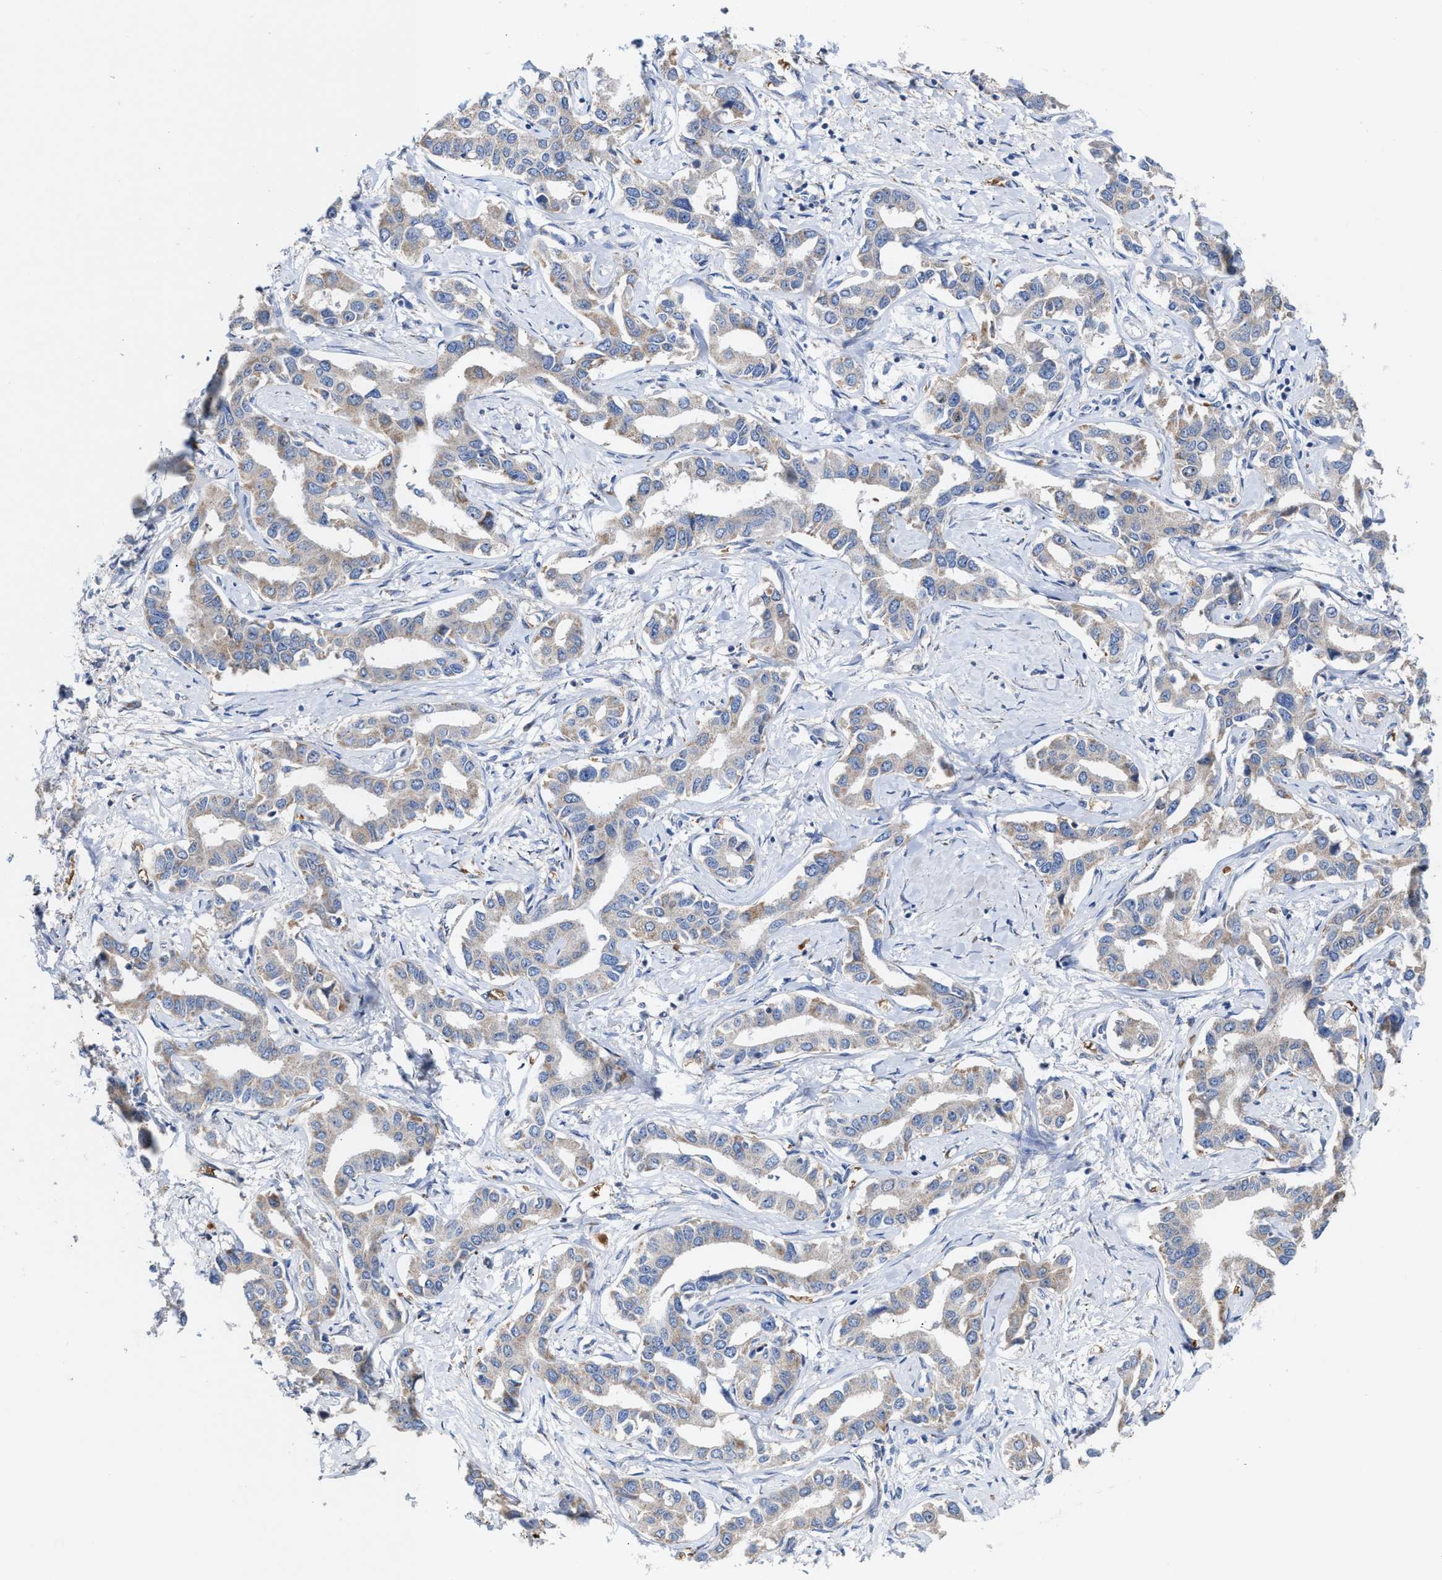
{"staining": {"intensity": "moderate", "quantity": "<25%", "location": "cytoplasmic/membranous"}, "tissue": "liver cancer", "cell_type": "Tumor cells", "image_type": "cancer", "snomed": [{"axis": "morphology", "description": "Cholangiocarcinoma"}, {"axis": "topography", "description": "Liver"}], "caption": "Moderate cytoplasmic/membranous positivity is identified in about <25% of tumor cells in liver cancer (cholangiocarcinoma).", "gene": "MECR", "patient": {"sex": "male", "age": 59}}